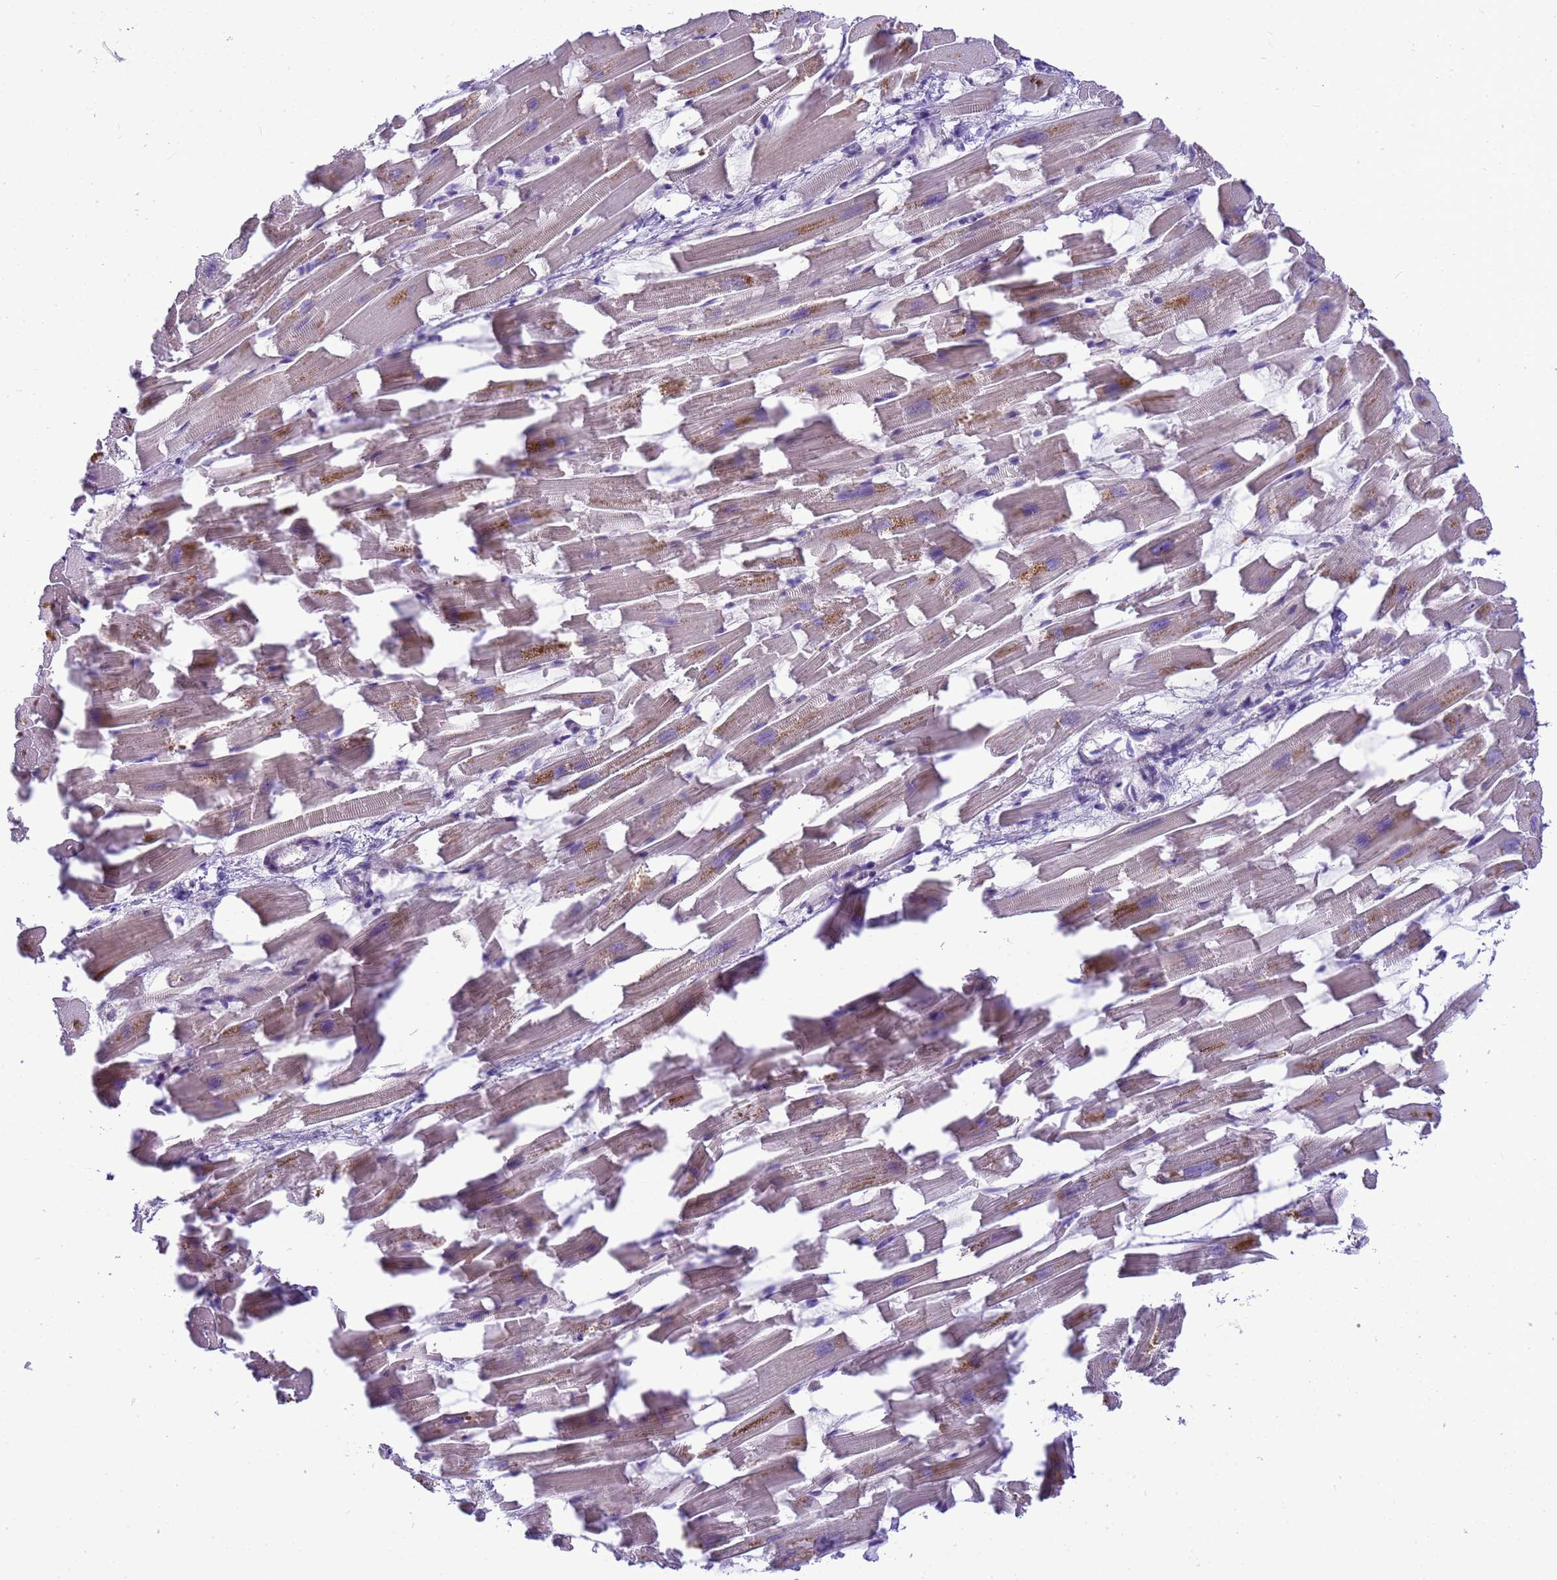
{"staining": {"intensity": "moderate", "quantity": "<25%", "location": "cytoplasmic/membranous"}, "tissue": "heart muscle", "cell_type": "Cardiomyocytes", "image_type": "normal", "snomed": [{"axis": "morphology", "description": "Normal tissue, NOS"}, {"axis": "topography", "description": "Heart"}], "caption": "Immunohistochemistry (IHC) image of benign heart muscle stained for a protein (brown), which exhibits low levels of moderate cytoplasmic/membranous expression in about <25% of cardiomyocytes.", "gene": "PIEZO2", "patient": {"sex": "female", "age": 64}}